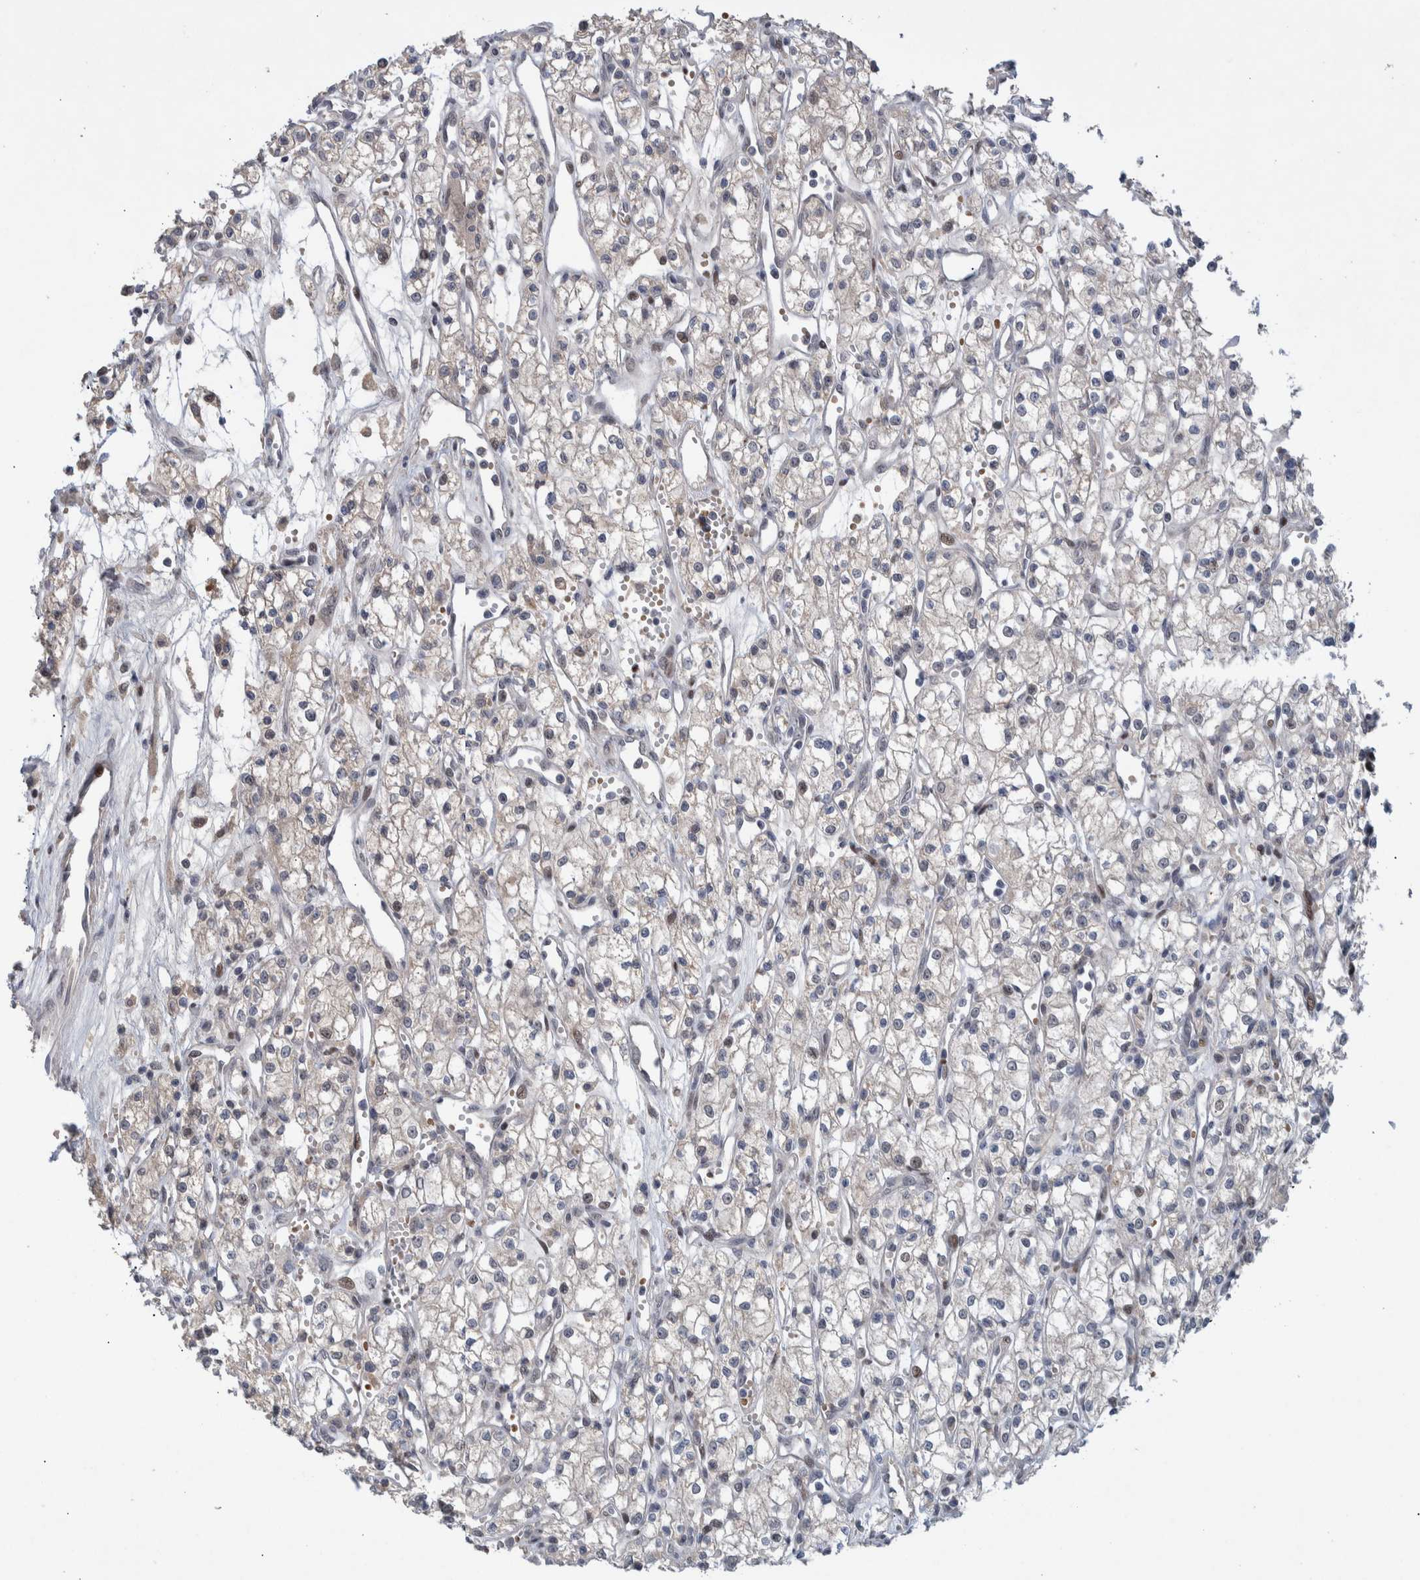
{"staining": {"intensity": "negative", "quantity": "none", "location": "none"}, "tissue": "renal cancer", "cell_type": "Tumor cells", "image_type": "cancer", "snomed": [{"axis": "morphology", "description": "Adenocarcinoma, NOS"}, {"axis": "topography", "description": "Kidney"}], "caption": "This photomicrograph is of renal cancer stained with IHC to label a protein in brown with the nuclei are counter-stained blue. There is no positivity in tumor cells. (Brightfield microscopy of DAB immunohistochemistry (IHC) at high magnification).", "gene": "ESRP1", "patient": {"sex": "male", "age": 59}}